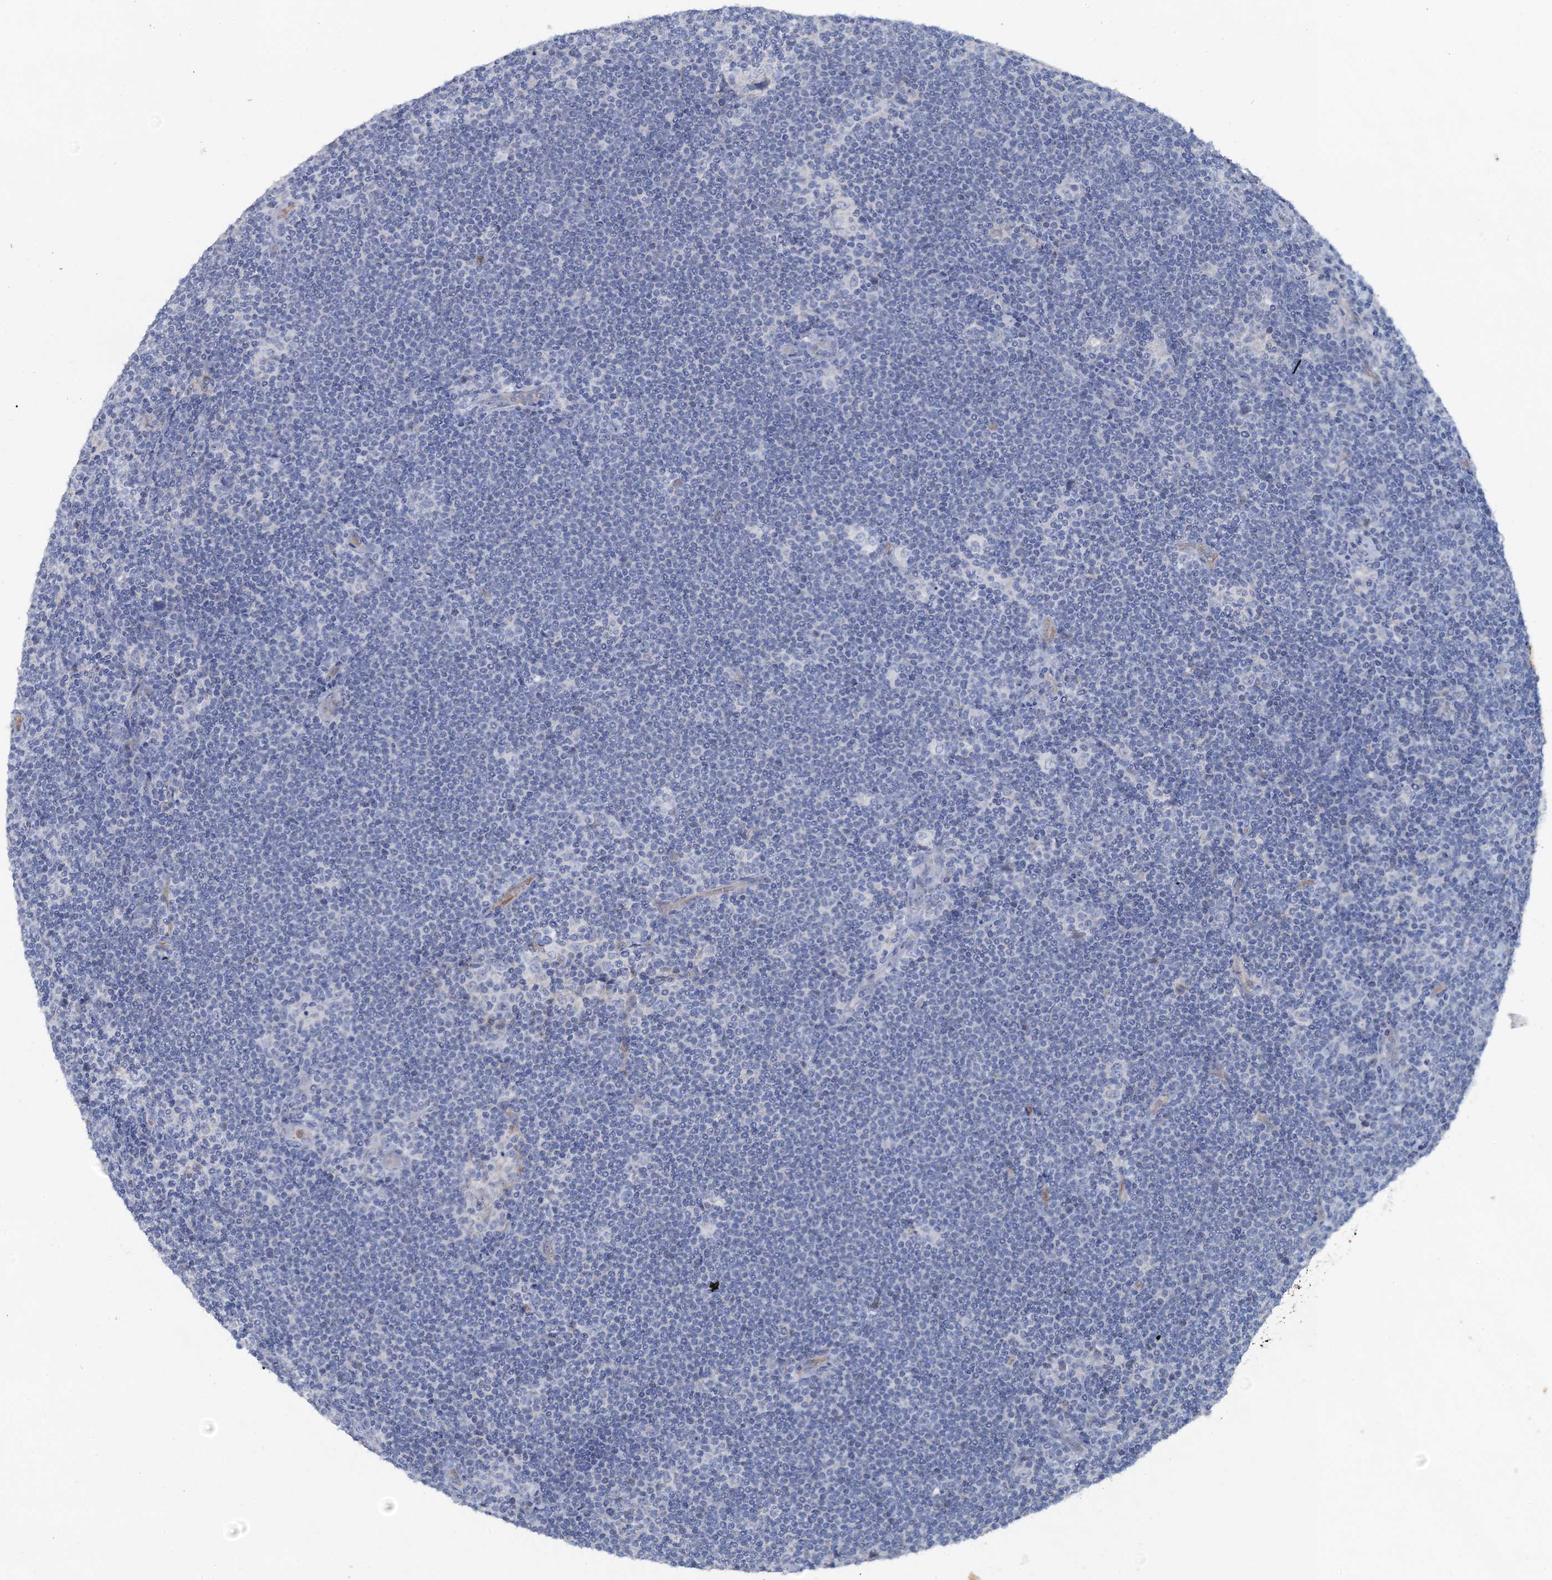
{"staining": {"intensity": "negative", "quantity": "none", "location": "none"}, "tissue": "lymphoma", "cell_type": "Tumor cells", "image_type": "cancer", "snomed": [{"axis": "morphology", "description": "Hodgkin's disease, NOS"}, {"axis": "topography", "description": "Lymph node"}], "caption": "Immunohistochemistry histopathology image of lymphoma stained for a protein (brown), which displays no staining in tumor cells.", "gene": "PLLP", "patient": {"sex": "female", "age": 57}}